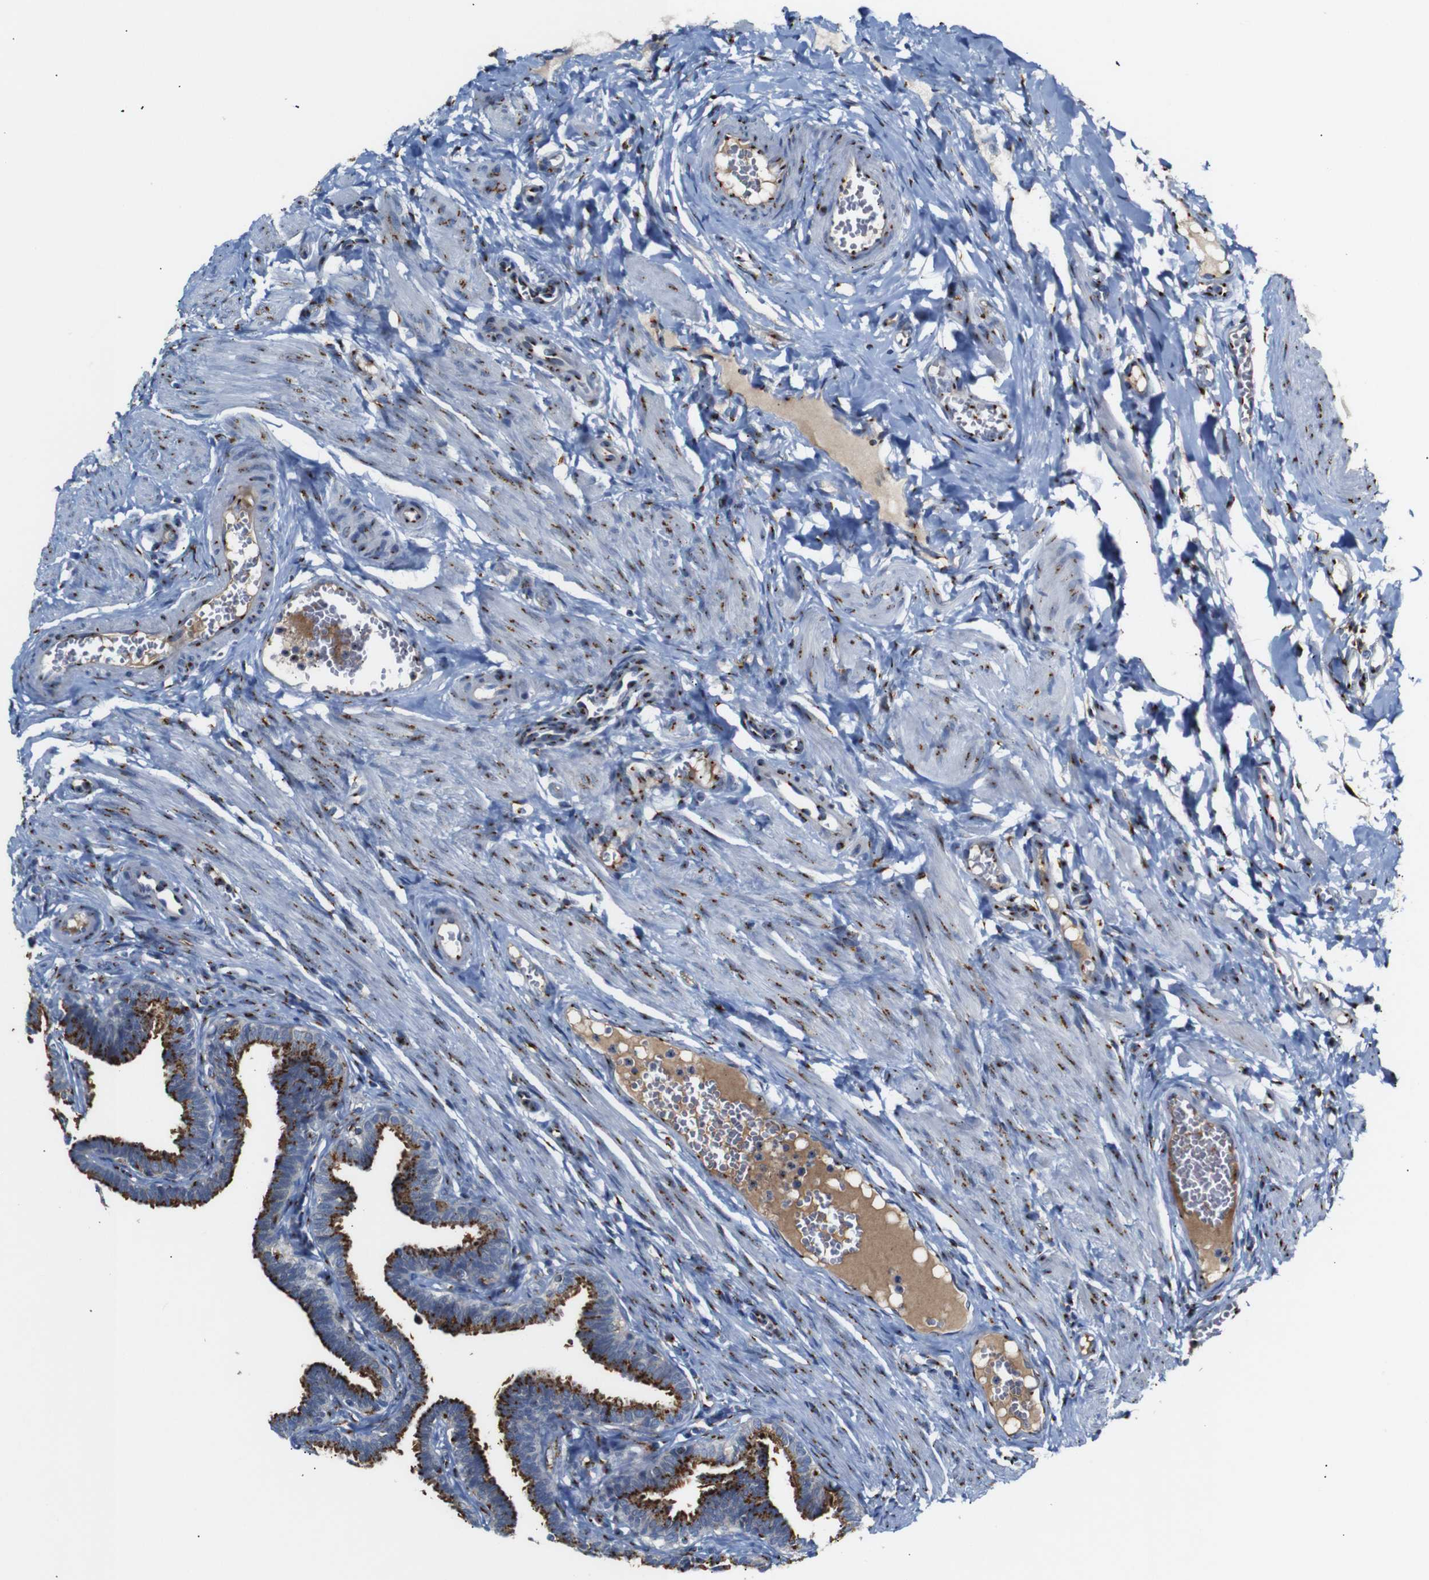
{"staining": {"intensity": "strong", "quantity": ">75%", "location": "cytoplasmic/membranous"}, "tissue": "fallopian tube", "cell_type": "Glandular cells", "image_type": "normal", "snomed": [{"axis": "morphology", "description": "Normal tissue, NOS"}, {"axis": "topography", "description": "Fallopian tube"}, {"axis": "topography", "description": "Ovary"}], "caption": "A high-resolution micrograph shows IHC staining of normal fallopian tube, which shows strong cytoplasmic/membranous positivity in approximately >75% of glandular cells.", "gene": "TGOLN2", "patient": {"sex": "female", "age": 23}}